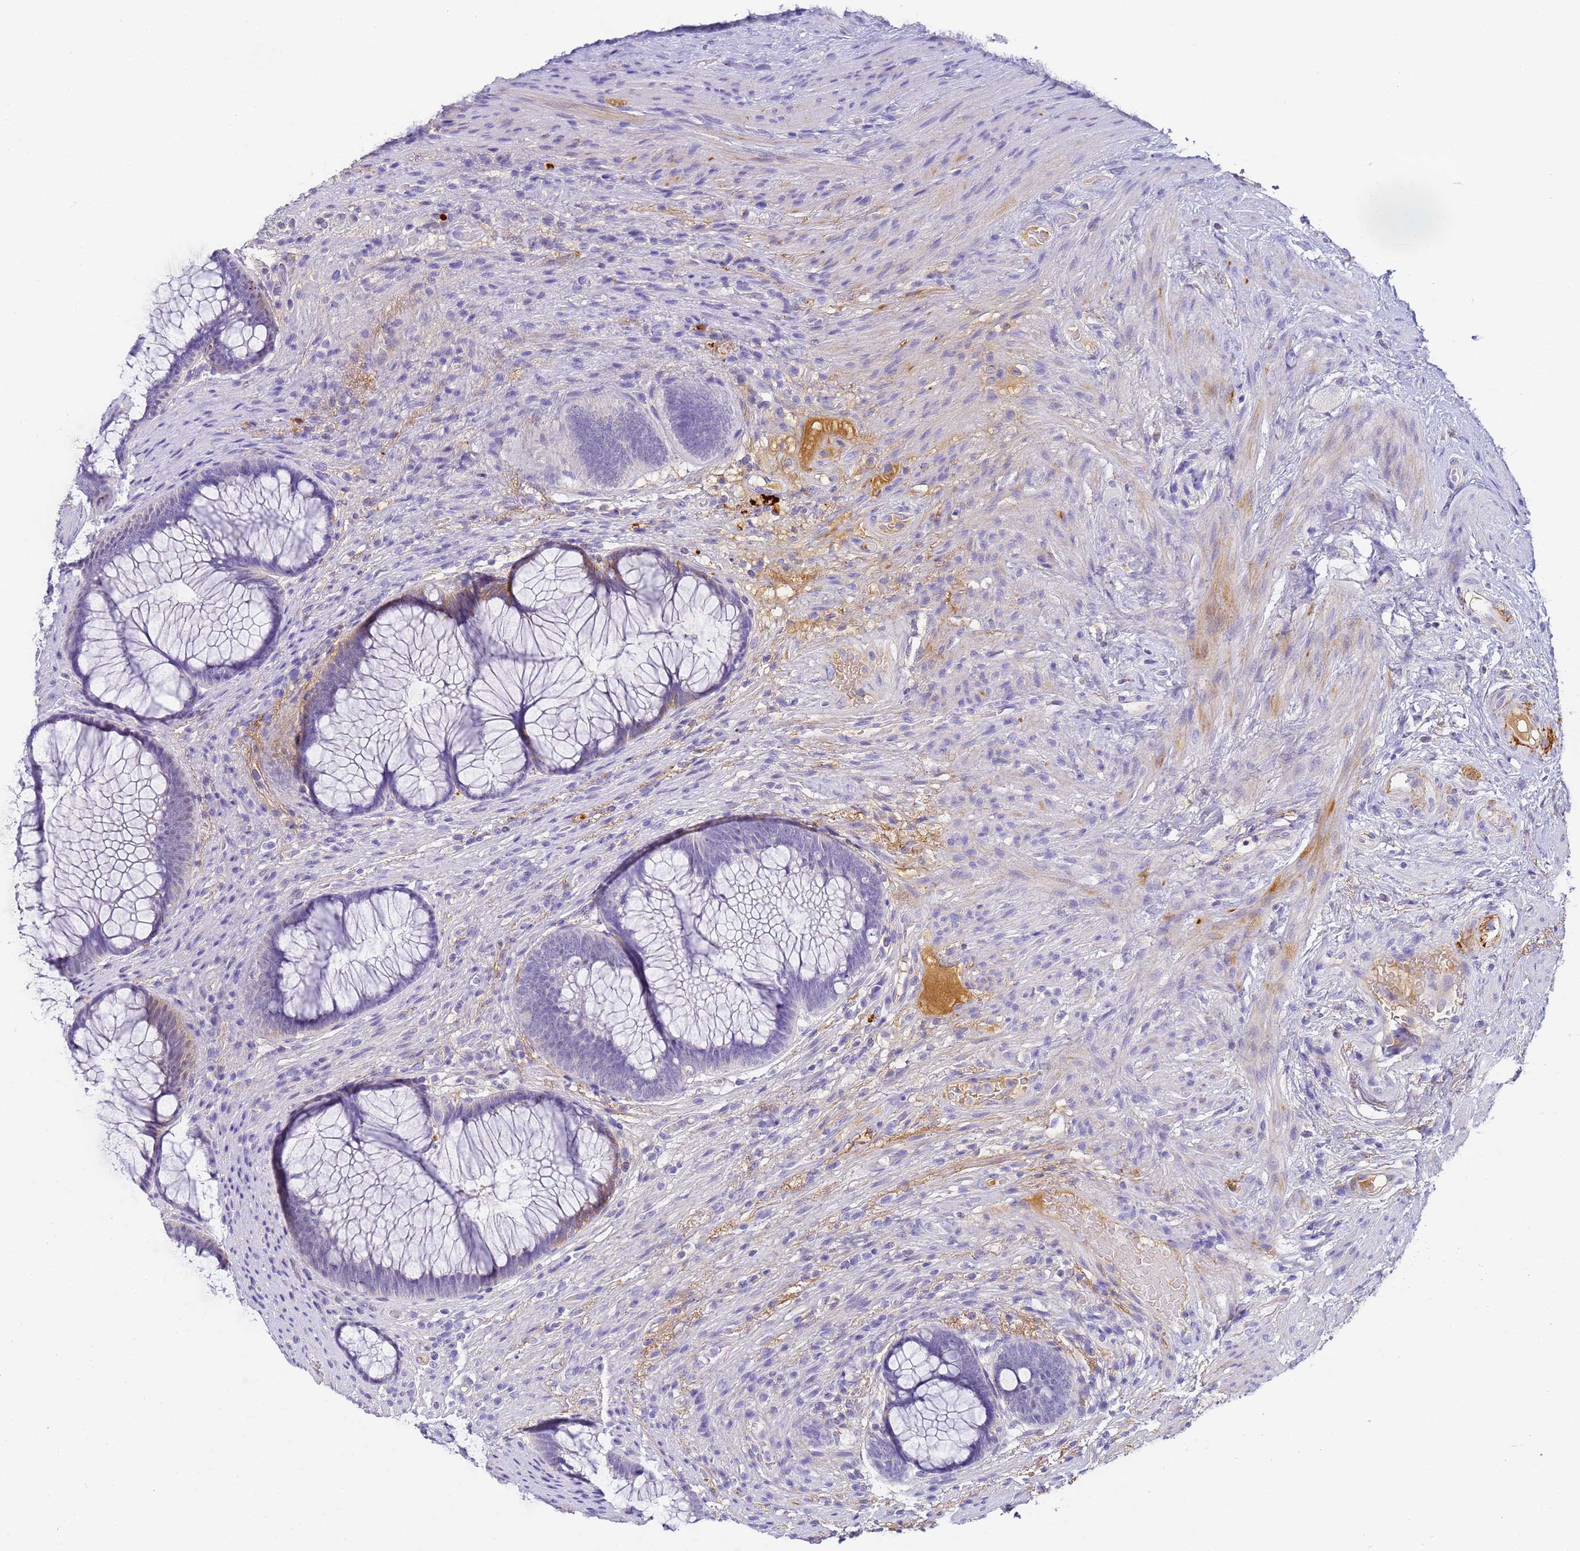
{"staining": {"intensity": "negative", "quantity": "none", "location": "none"}, "tissue": "rectum", "cell_type": "Glandular cells", "image_type": "normal", "snomed": [{"axis": "morphology", "description": "Normal tissue, NOS"}, {"axis": "topography", "description": "Rectum"}], "caption": "Rectum stained for a protein using immunohistochemistry (IHC) shows no expression glandular cells.", "gene": "CFHR1", "patient": {"sex": "male", "age": 51}}